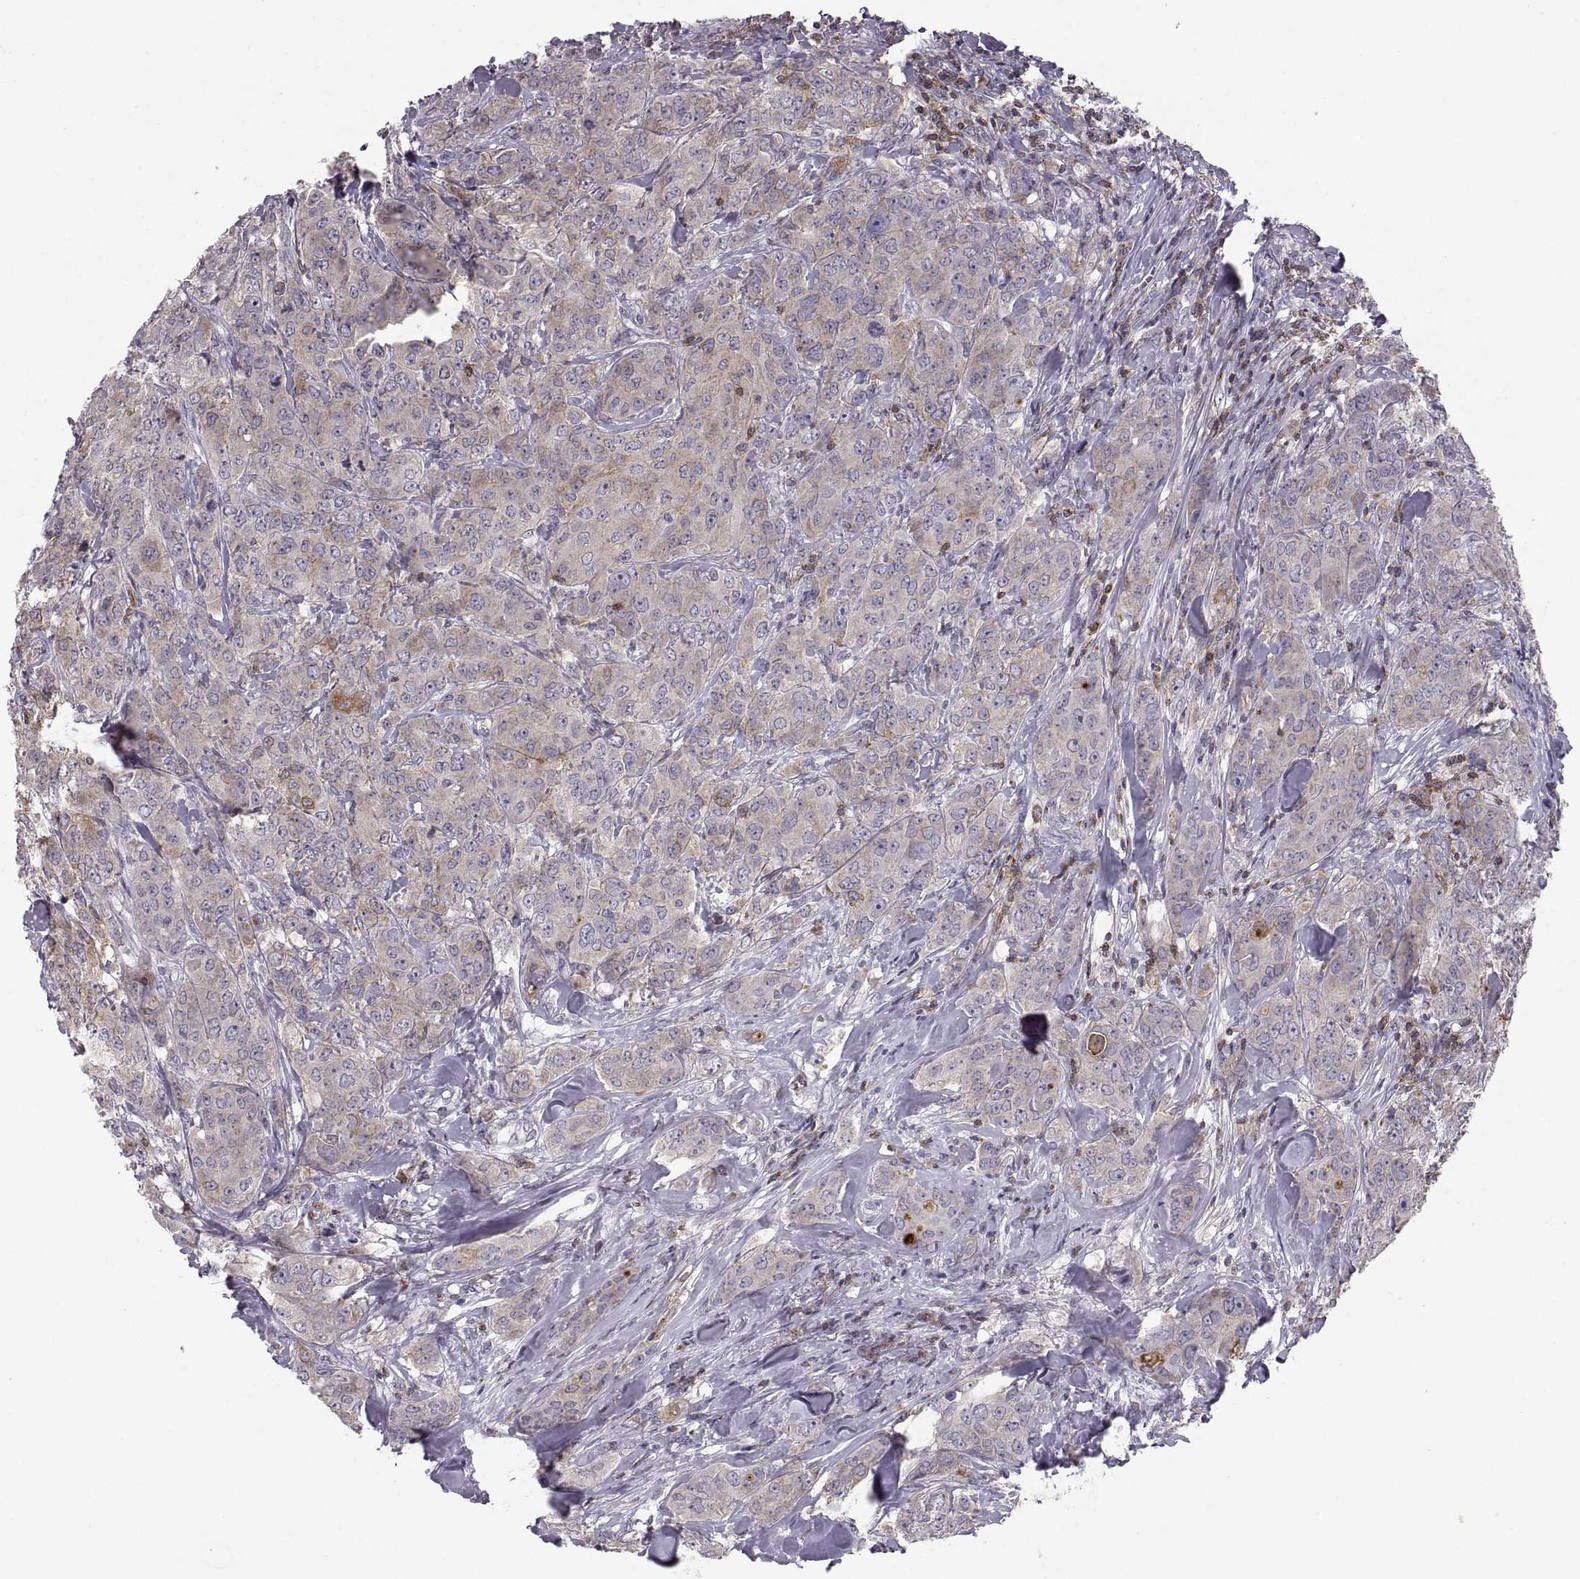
{"staining": {"intensity": "moderate", "quantity": "<25%", "location": "cytoplasmic/membranous"}, "tissue": "breast cancer", "cell_type": "Tumor cells", "image_type": "cancer", "snomed": [{"axis": "morphology", "description": "Duct carcinoma"}, {"axis": "topography", "description": "Breast"}], "caption": "The image displays immunohistochemical staining of breast infiltrating ductal carcinoma. There is moderate cytoplasmic/membranous positivity is identified in approximately <25% of tumor cells.", "gene": "EZR", "patient": {"sex": "female", "age": 43}}